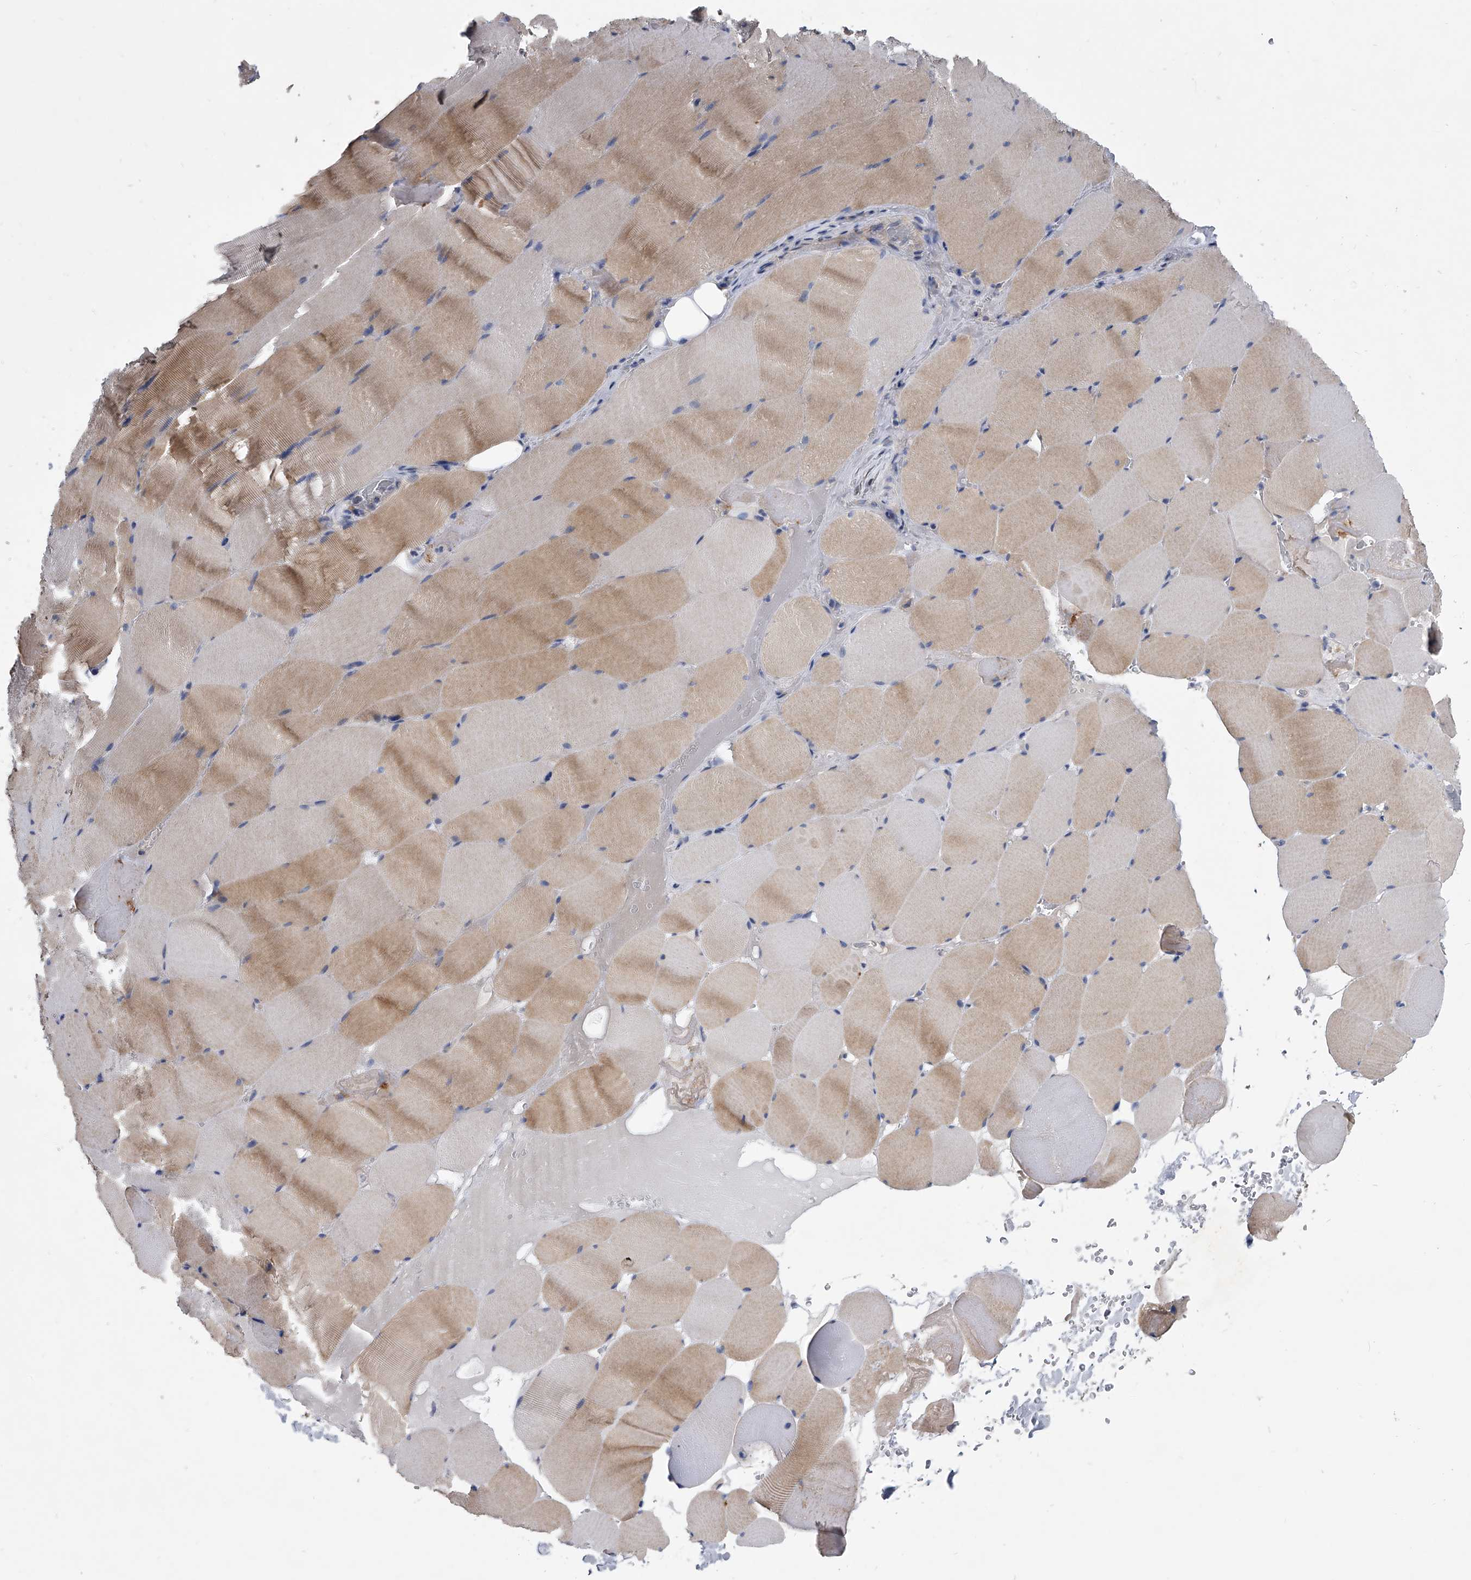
{"staining": {"intensity": "weak", "quantity": "25%-75%", "location": "cytoplasmic/membranous"}, "tissue": "skeletal muscle", "cell_type": "Myocytes", "image_type": "normal", "snomed": [{"axis": "morphology", "description": "Normal tissue, NOS"}, {"axis": "topography", "description": "Skeletal muscle"}], "caption": "An immunohistochemistry (IHC) photomicrograph of unremarkable tissue is shown. Protein staining in brown shows weak cytoplasmic/membranous positivity in skeletal muscle within myocytes.", "gene": "SPP1", "patient": {"sex": "male", "age": 62}}